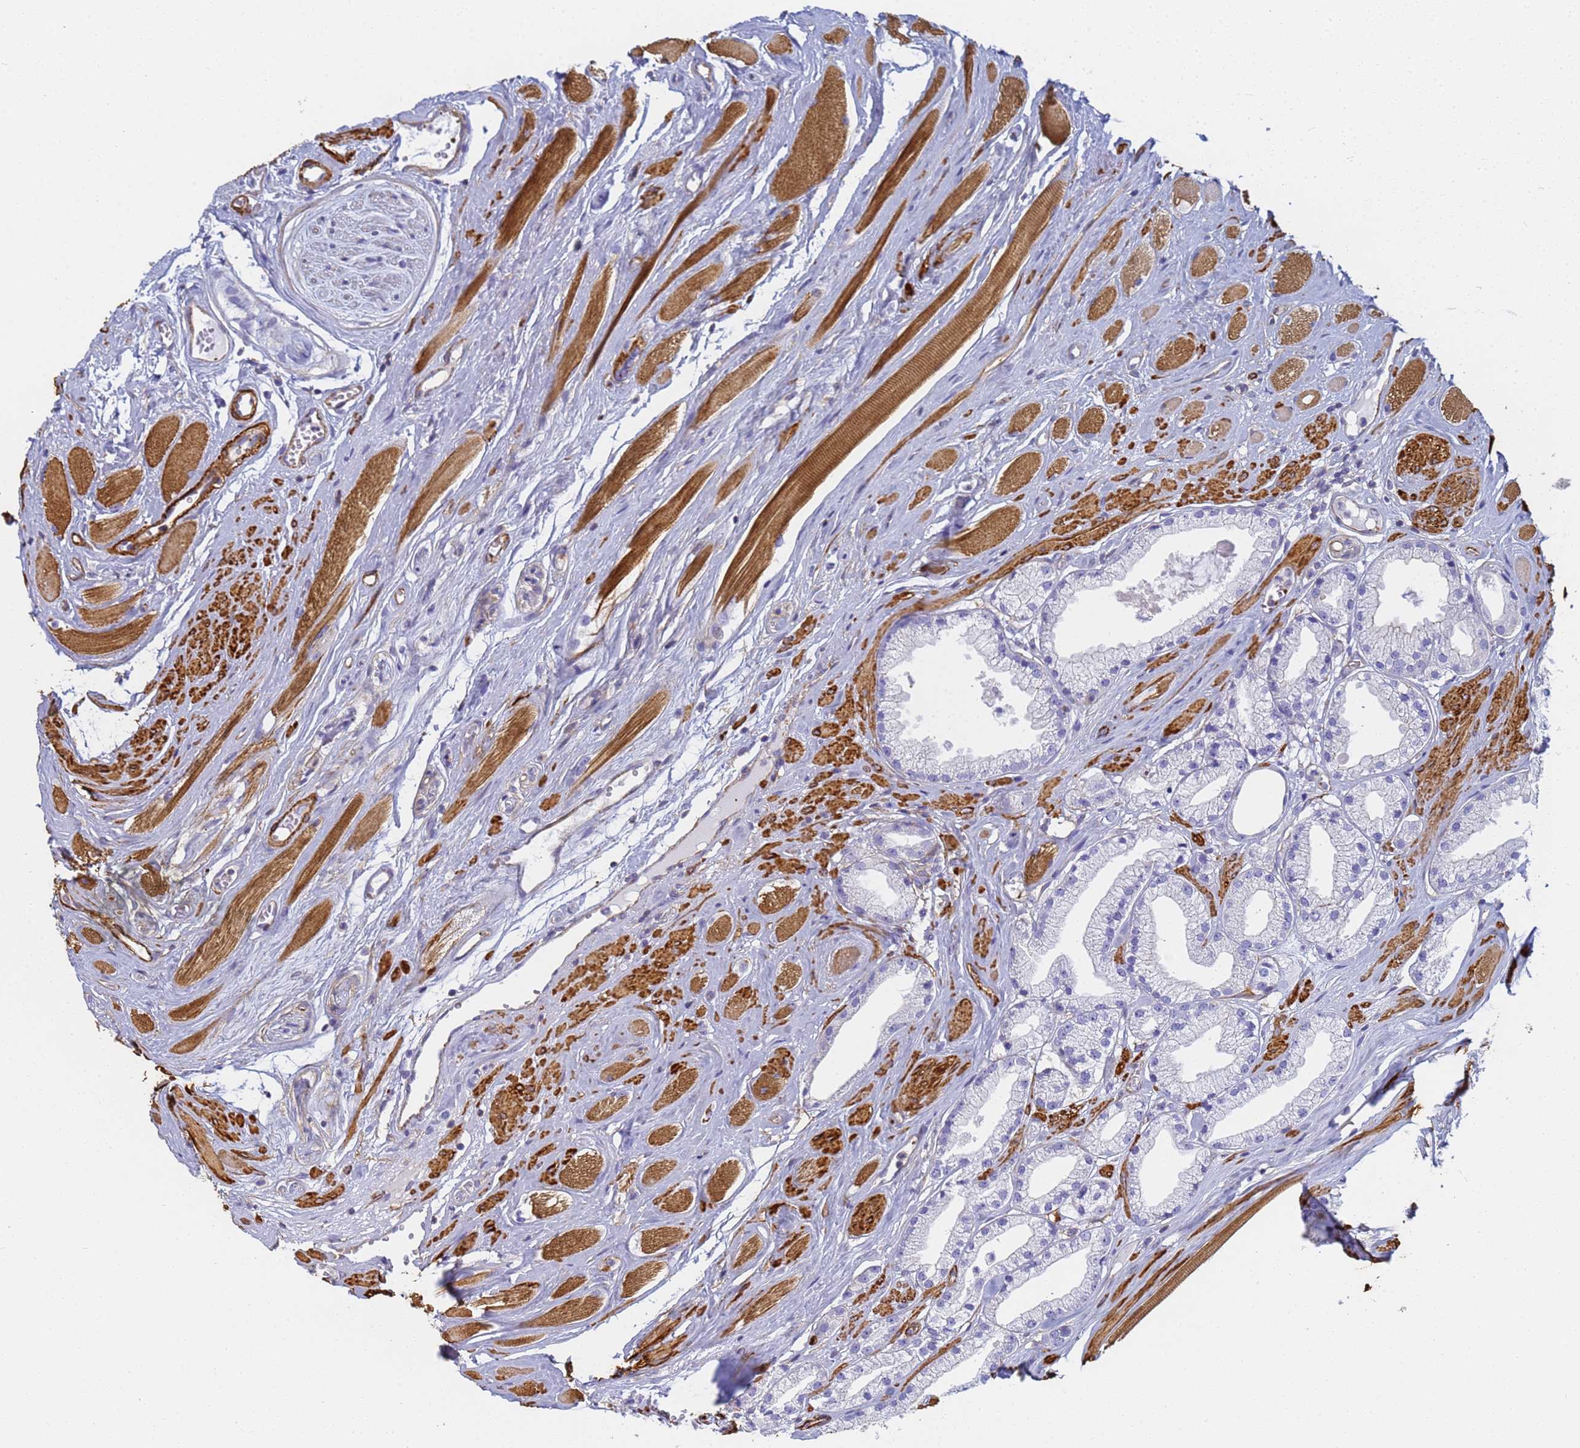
{"staining": {"intensity": "negative", "quantity": "none", "location": "none"}, "tissue": "prostate cancer", "cell_type": "Tumor cells", "image_type": "cancer", "snomed": [{"axis": "morphology", "description": "Adenocarcinoma, High grade"}, {"axis": "topography", "description": "Prostate"}], "caption": "Immunohistochemical staining of prostate cancer (high-grade adenocarcinoma) exhibits no significant expression in tumor cells.", "gene": "TPM1", "patient": {"sex": "male", "age": 67}}